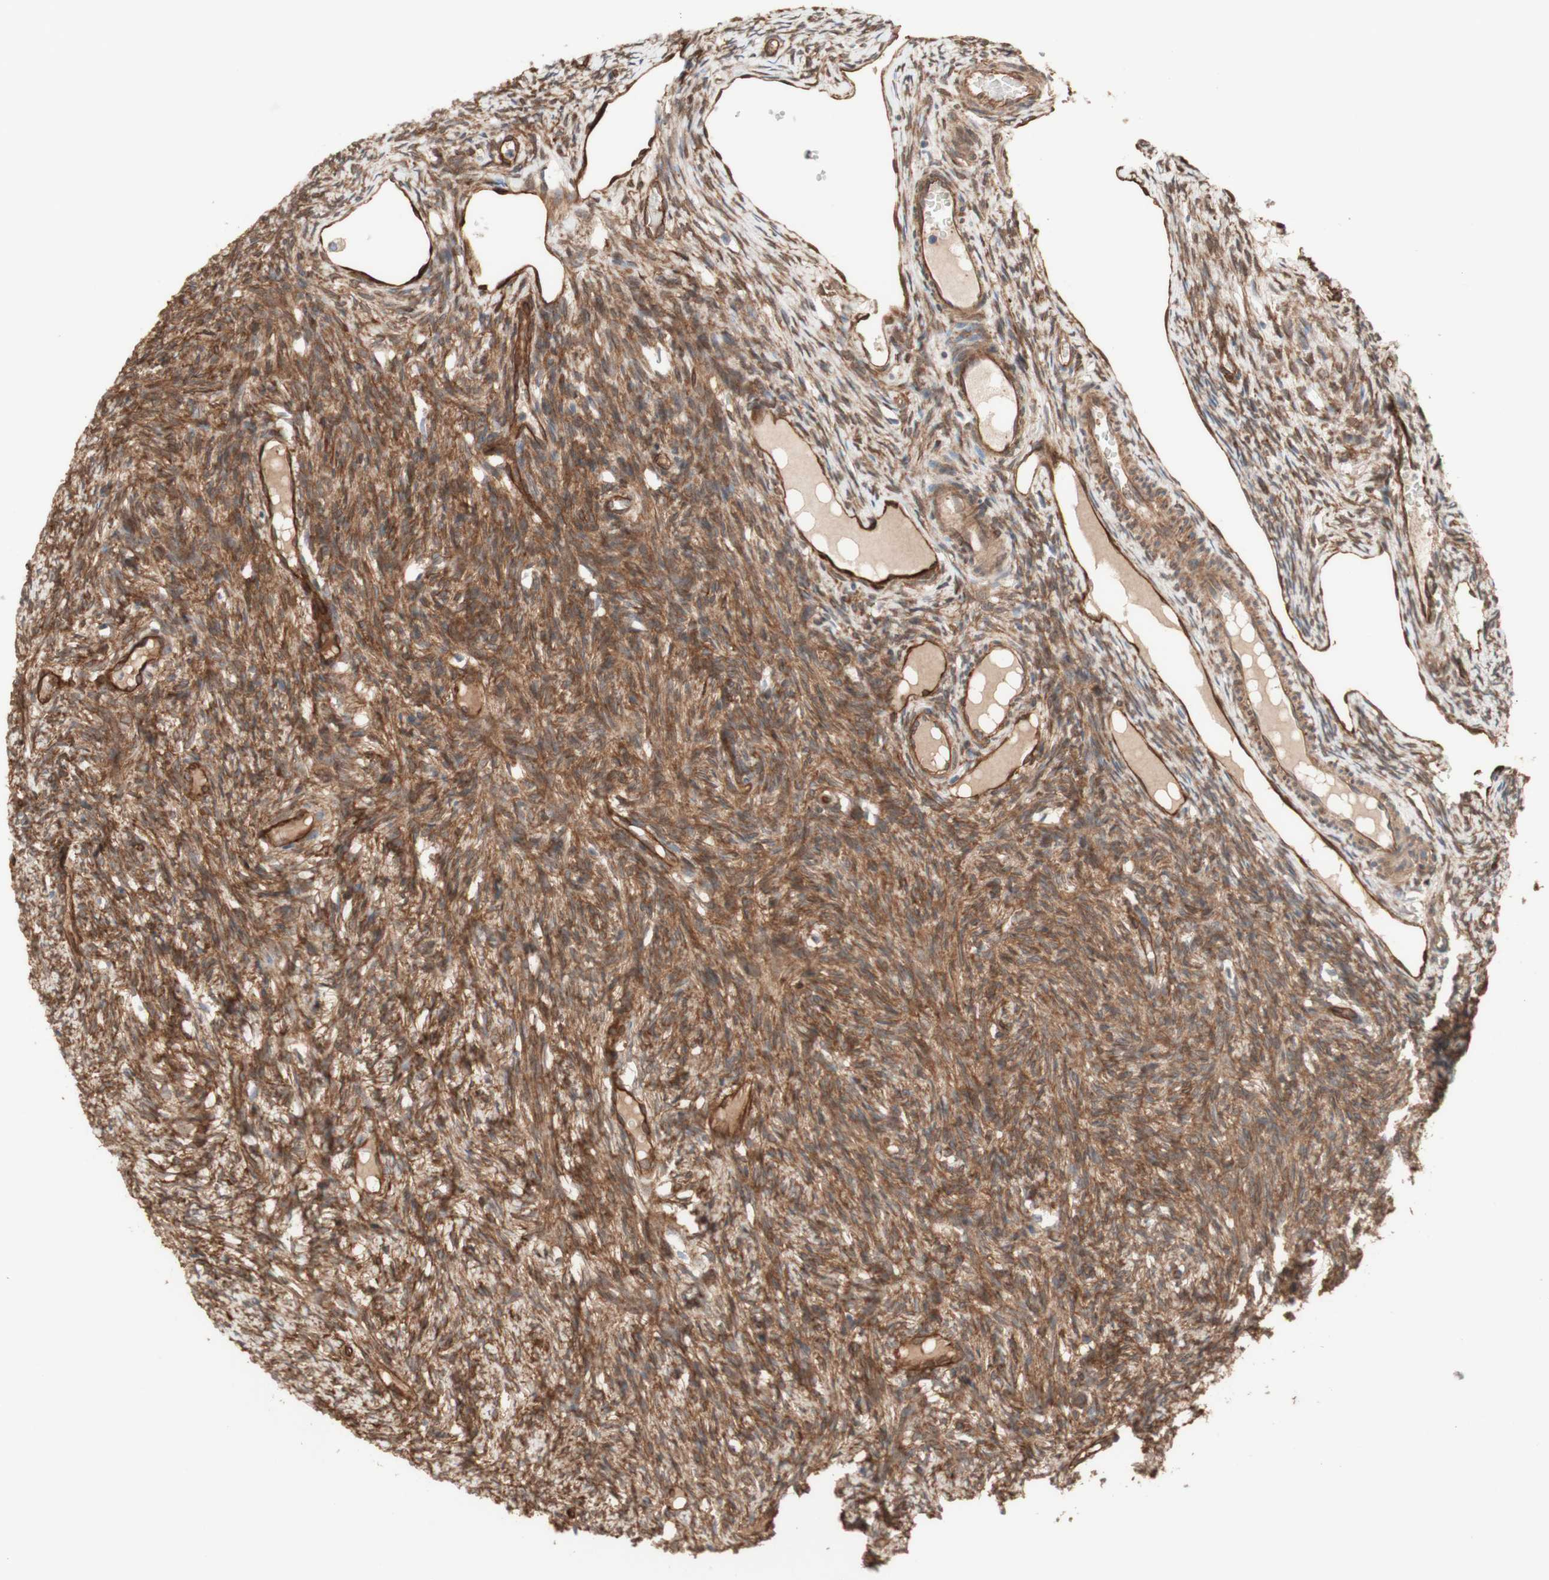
{"staining": {"intensity": "moderate", "quantity": ">75%", "location": "cytoplasmic/membranous"}, "tissue": "ovary", "cell_type": "Ovarian stroma cells", "image_type": "normal", "snomed": [{"axis": "morphology", "description": "Normal tissue, NOS"}, {"axis": "topography", "description": "Ovary"}], "caption": "Immunohistochemistry of normal ovary shows medium levels of moderate cytoplasmic/membranous positivity in about >75% of ovarian stroma cells.", "gene": "CNN3", "patient": {"sex": "female", "age": 33}}